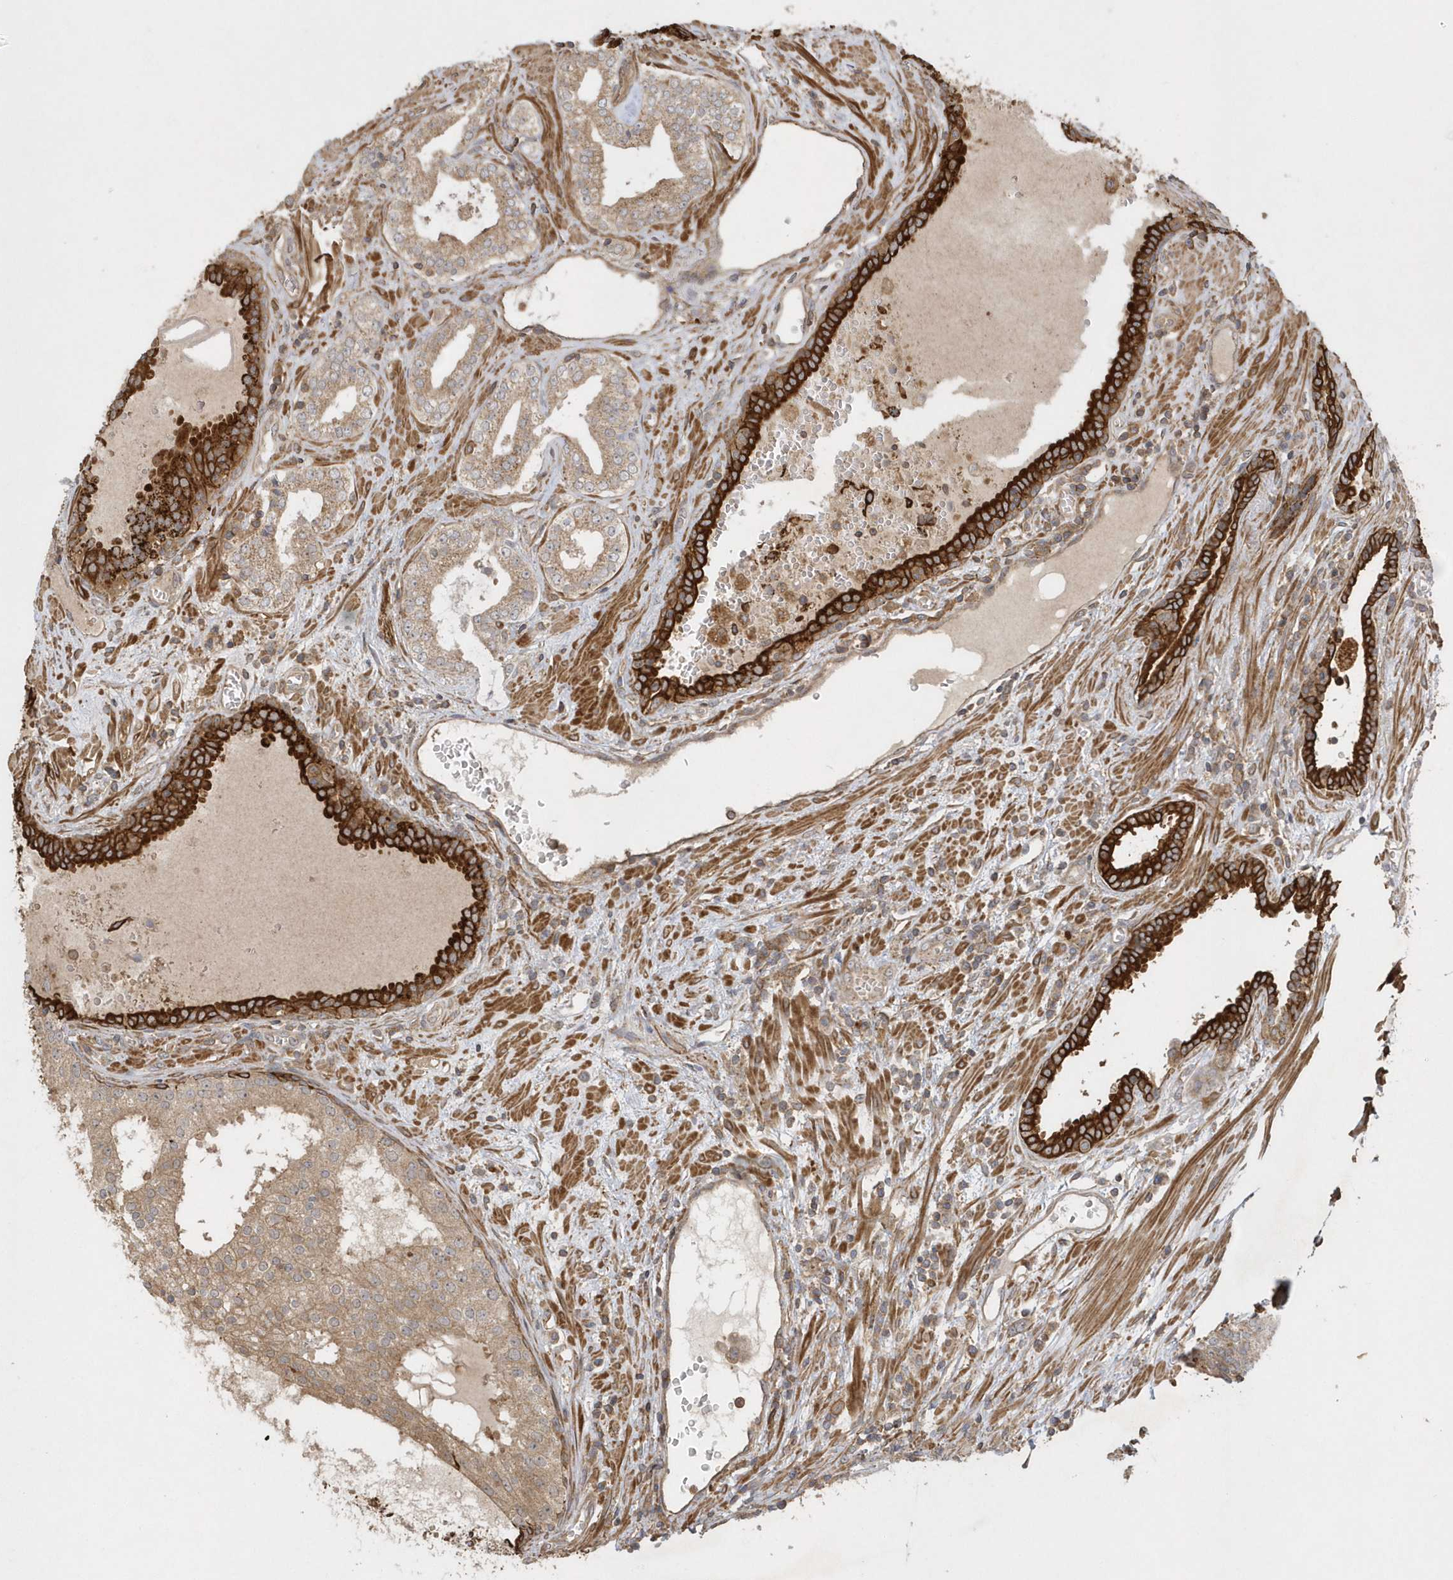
{"staining": {"intensity": "strong", "quantity": "<25%", "location": "cytoplasmic/membranous"}, "tissue": "prostate cancer", "cell_type": "Tumor cells", "image_type": "cancer", "snomed": [{"axis": "morphology", "description": "Adenocarcinoma, High grade"}, {"axis": "topography", "description": "Prostate"}], "caption": "There is medium levels of strong cytoplasmic/membranous staining in tumor cells of high-grade adenocarcinoma (prostate), as demonstrated by immunohistochemical staining (brown color).", "gene": "SENP8", "patient": {"sex": "male", "age": 68}}